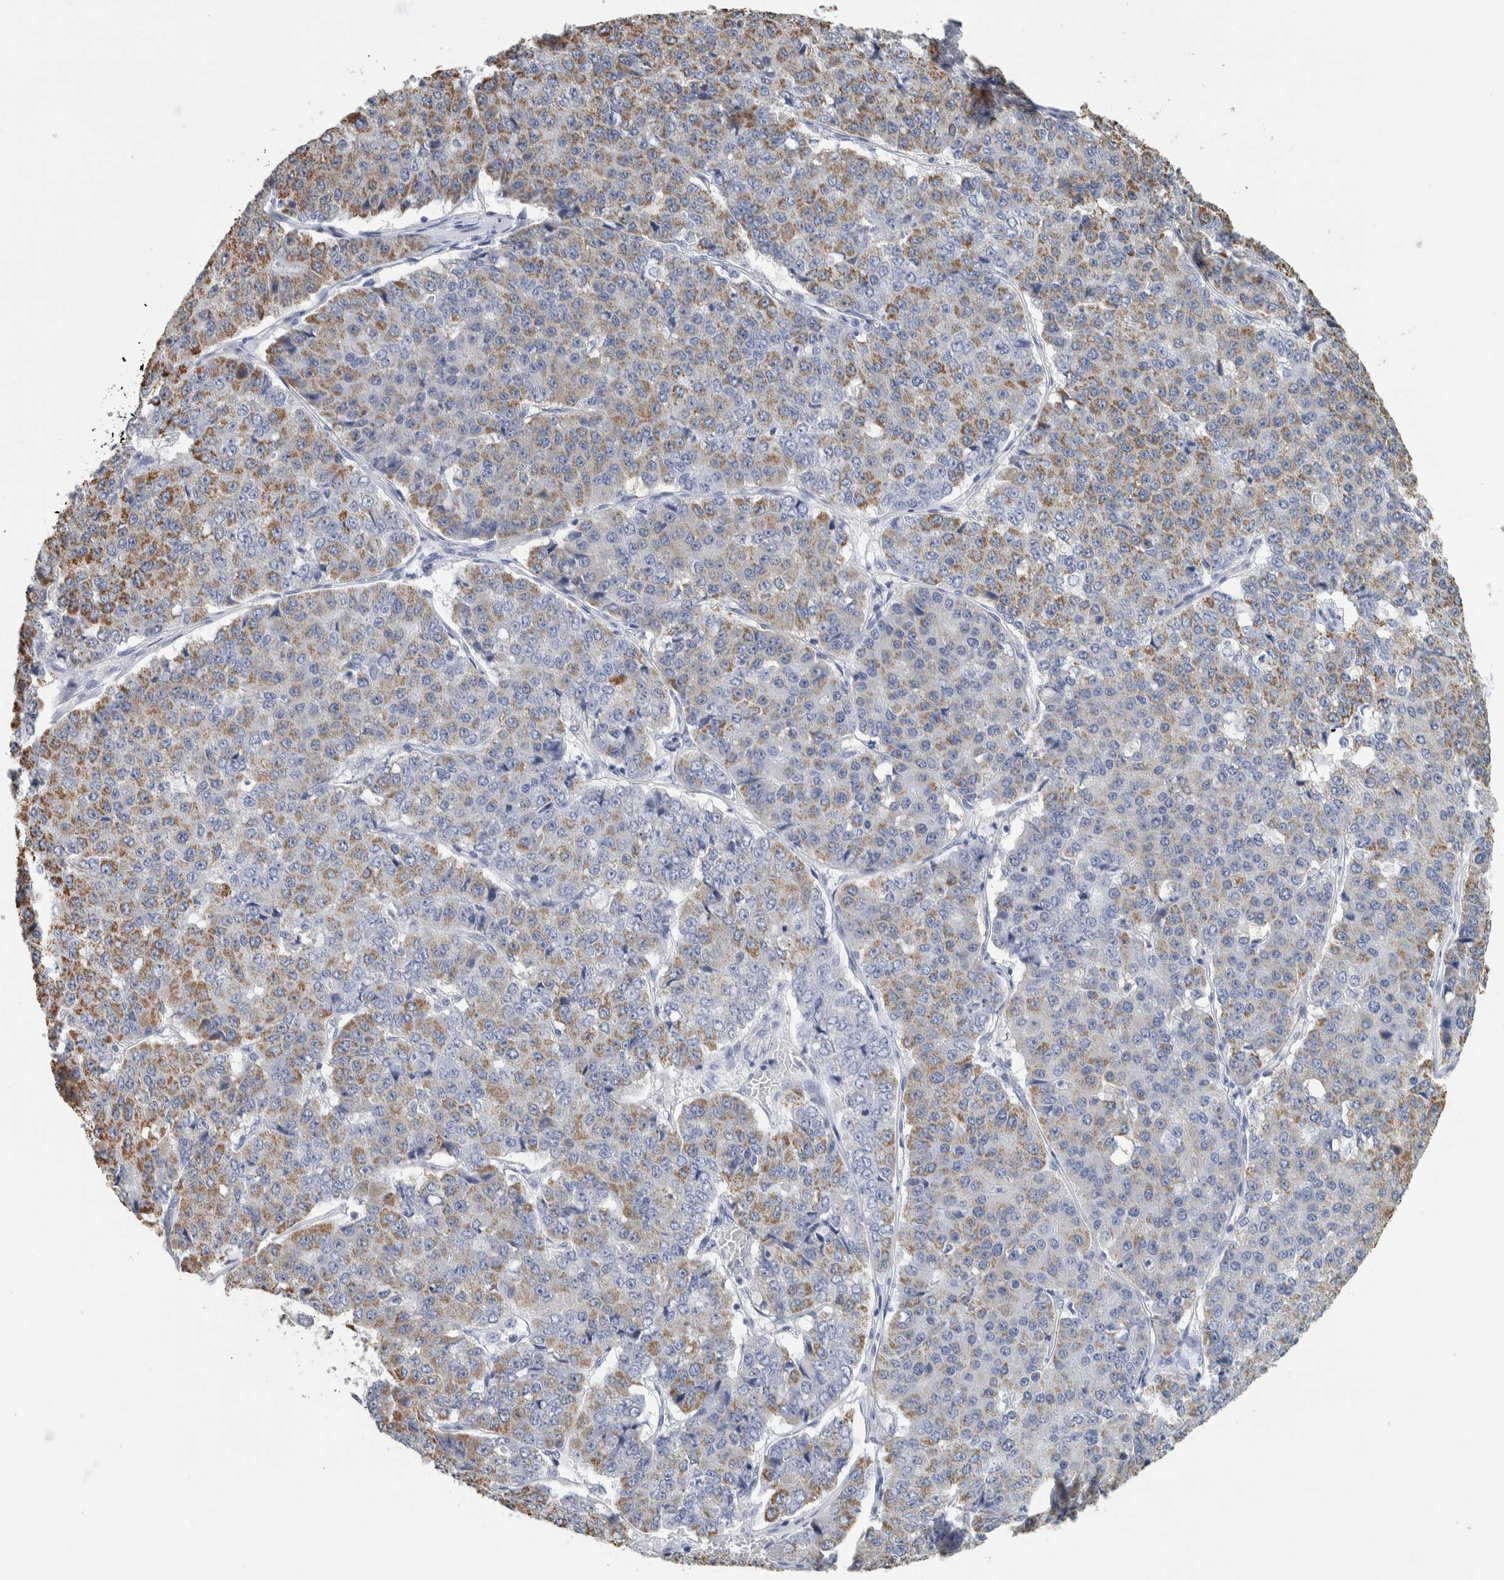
{"staining": {"intensity": "moderate", "quantity": "25%-75%", "location": "cytoplasmic/membranous"}, "tissue": "pancreatic cancer", "cell_type": "Tumor cells", "image_type": "cancer", "snomed": [{"axis": "morphology", "description": "Adenocarcinoma, NOS"}, {"axis": "topography", "description": "Pancreas"}], "caption": "Pancreatic cancer (adenocarcinoma) was stained to show a protein in brown. There is medium levels of moderate cytoplasmic/membranous staining in approximately 25%-75% of tumor cells.", "gene": "NEFM", "patient": {"sex": "male", "age": 50}}